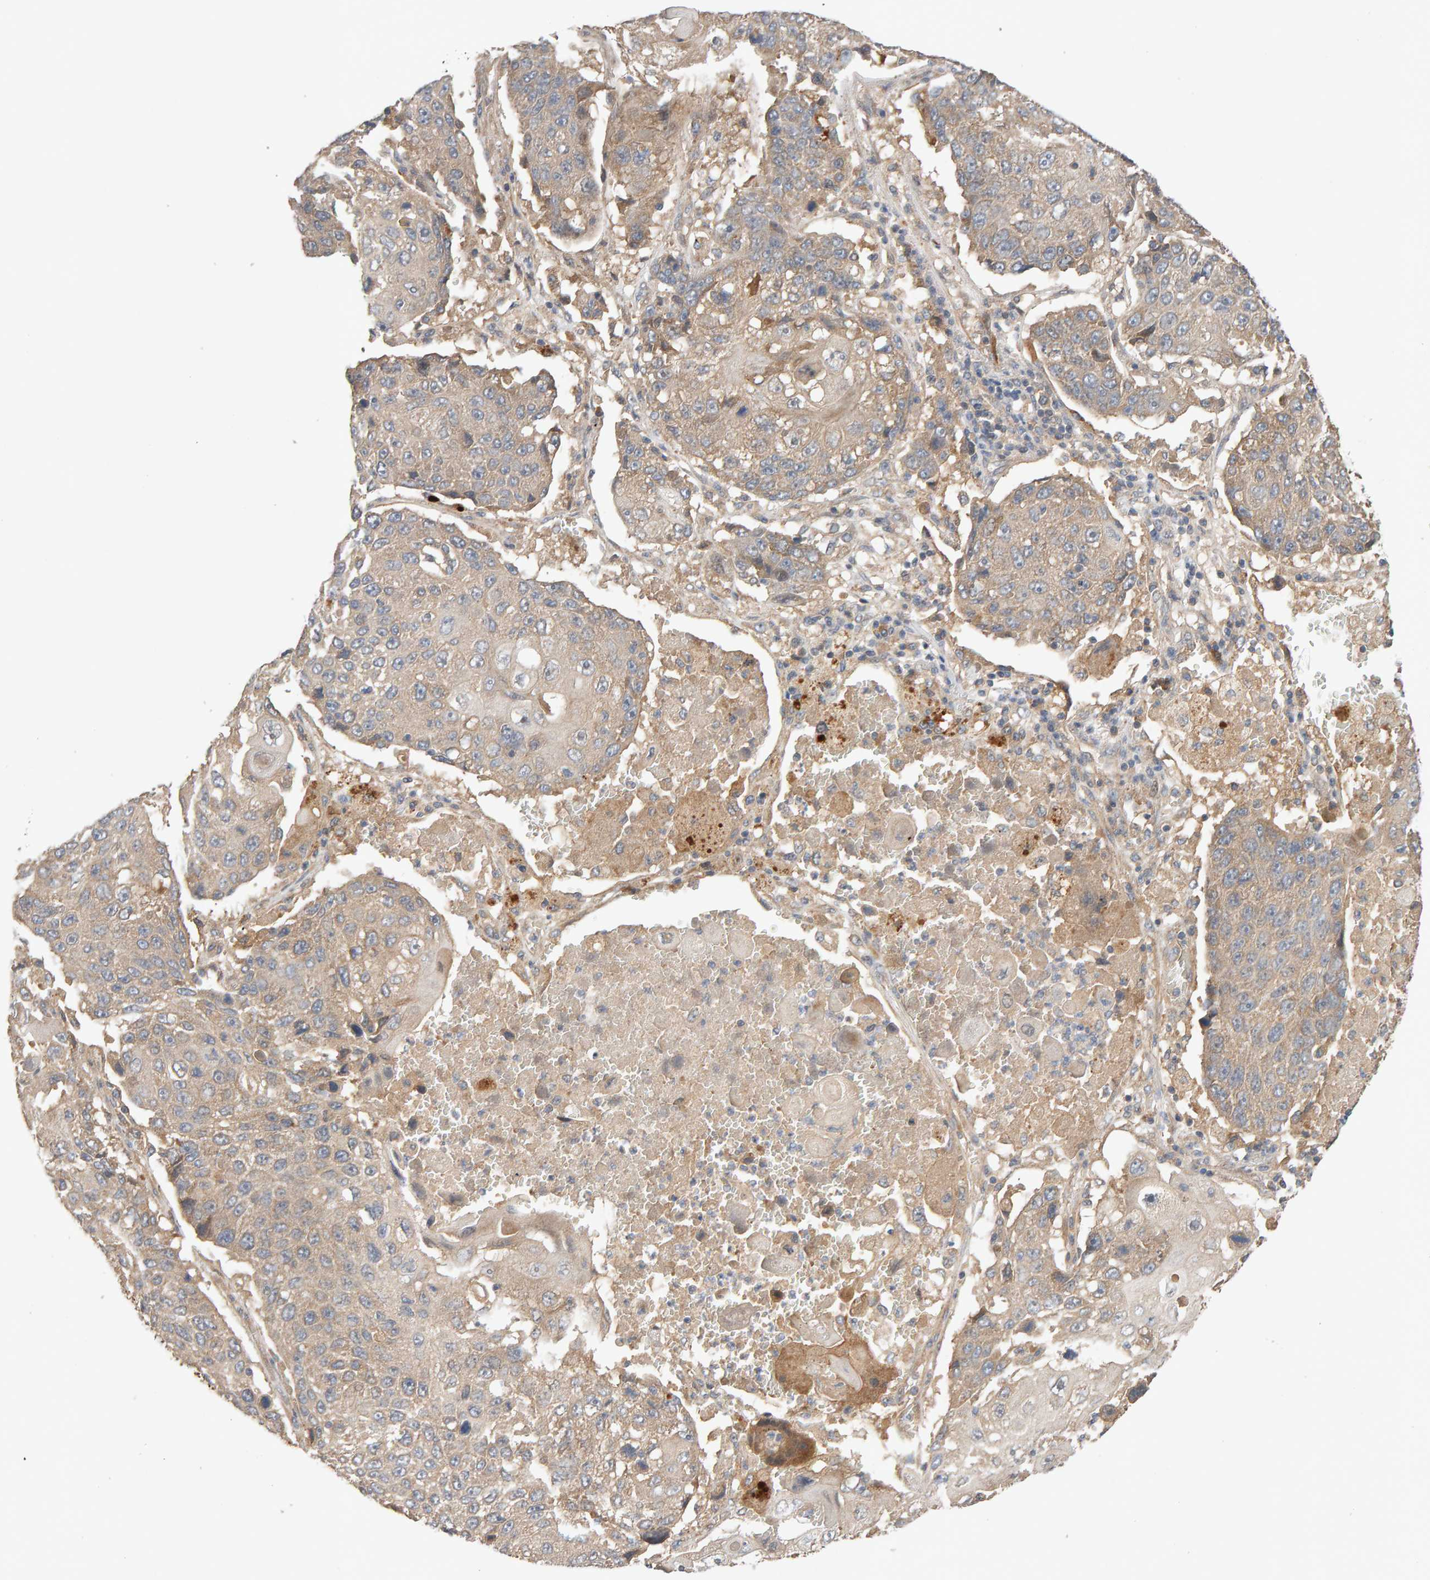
{"staining": {"intensity": "weak", "quantity": "<25%", "location": "cytoplasmic/membranous"}, "tissue": "lung cancer", "cell_type": "Tumor cells", "image_type": "cancer", "snomed": [{"axis": "morphology", "description": "Squamous cell carcinoma, NOS"}, {"axis": "topography", "description": "Lung"}], "caption": "Immunohistochemical staining of squamous cell carcinoma (lung) shows no significant positivity in tumor cells.", "gene": "RNF19A", "patient": {"sex": "male", "age": 61}}